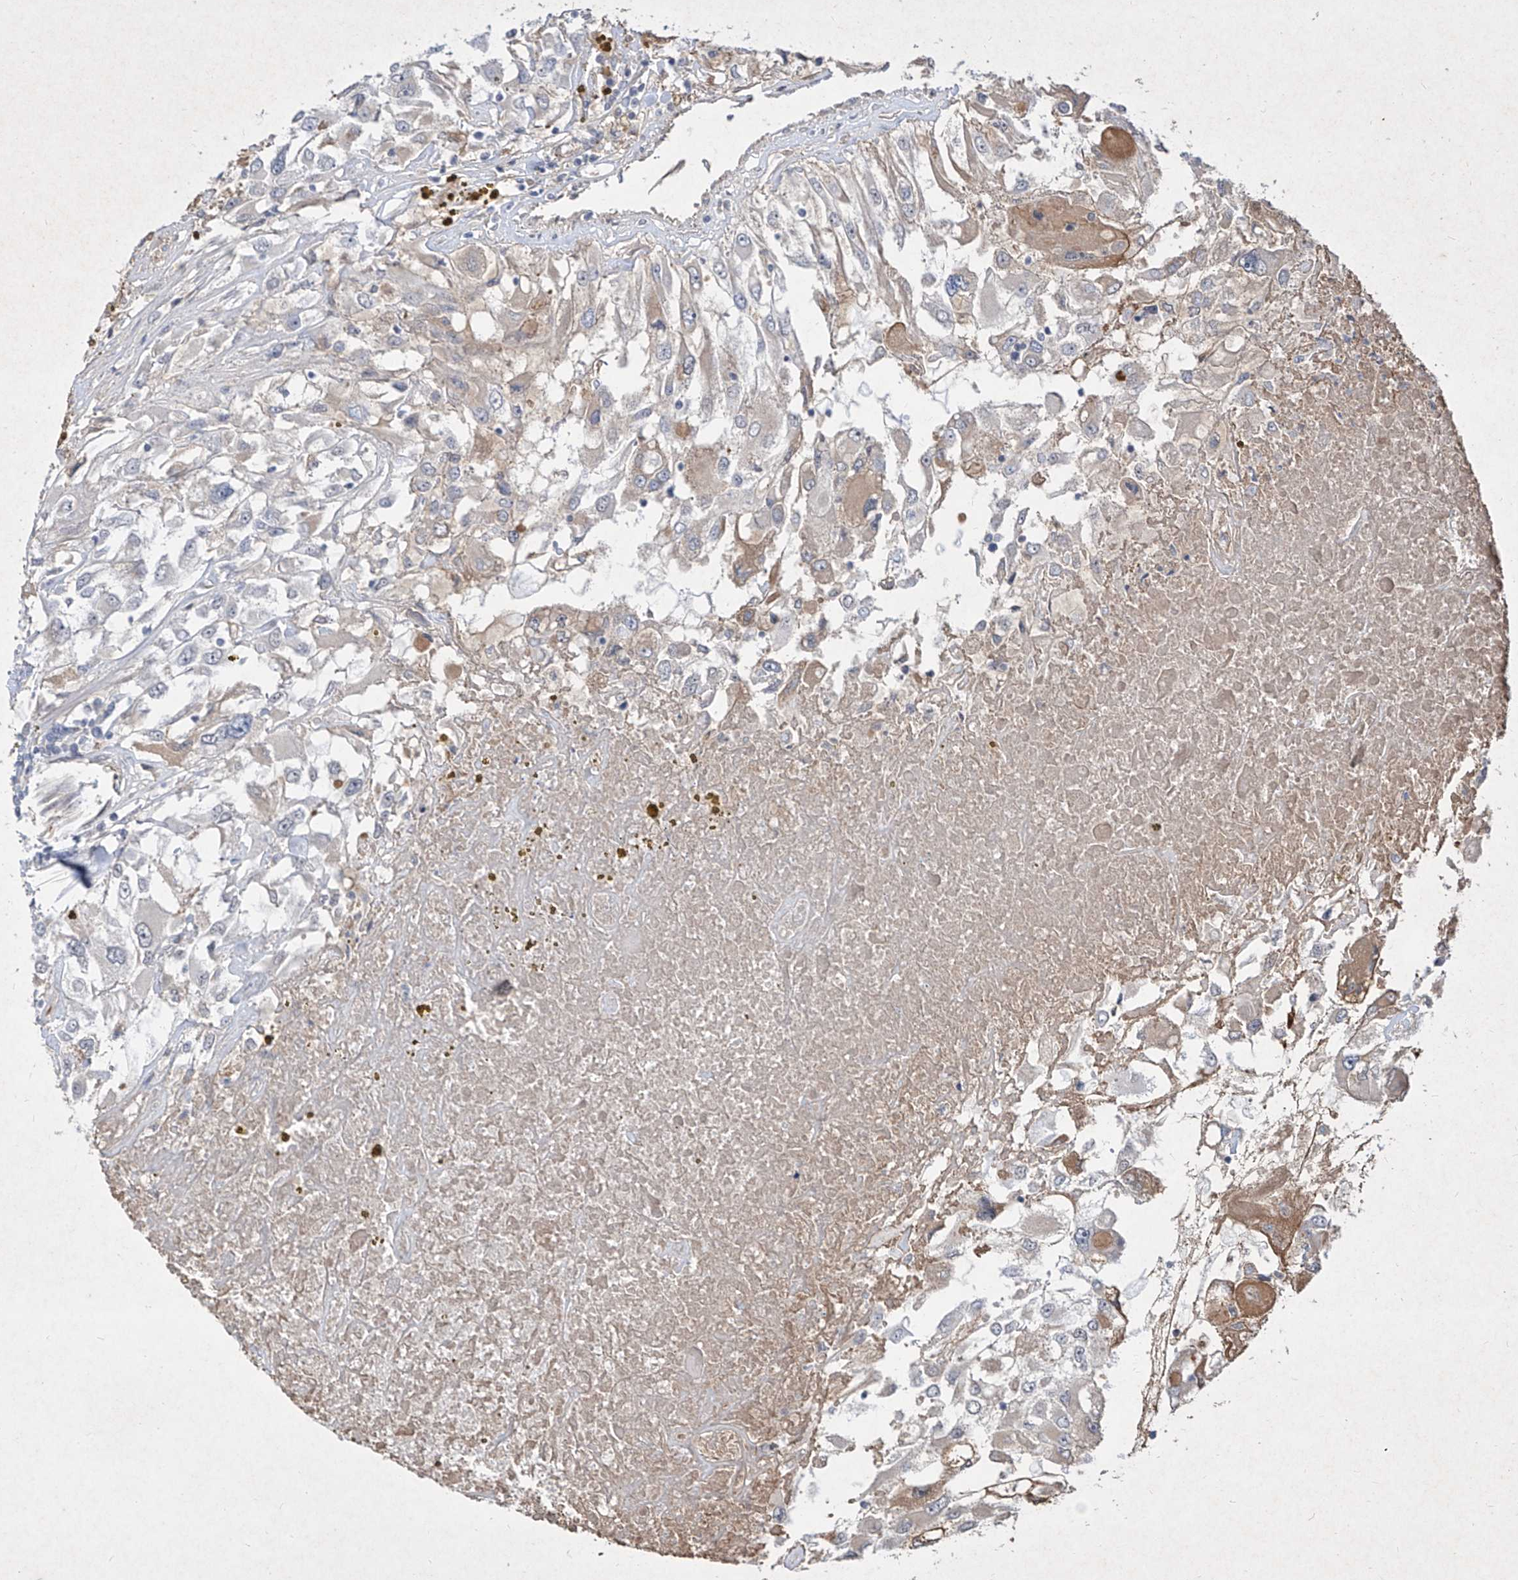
{"staining": {"intensity": "negative", "quantity": "none", "location": "none"}, "tissue": "renal cancer", "cell_type": "Tumor cells", "image_type": "cancer", "snomed": [{"axis": "morphology", "description": "Adenocarcinoma, NOS"}, {"axis": "topography", "description": "Kidney"}], "caption": "Photomicrograph shows no significant protein staining in tumor cells of renal cancer.", "gene": "C4A", "patient": {"sex": "female", "age": 52}}